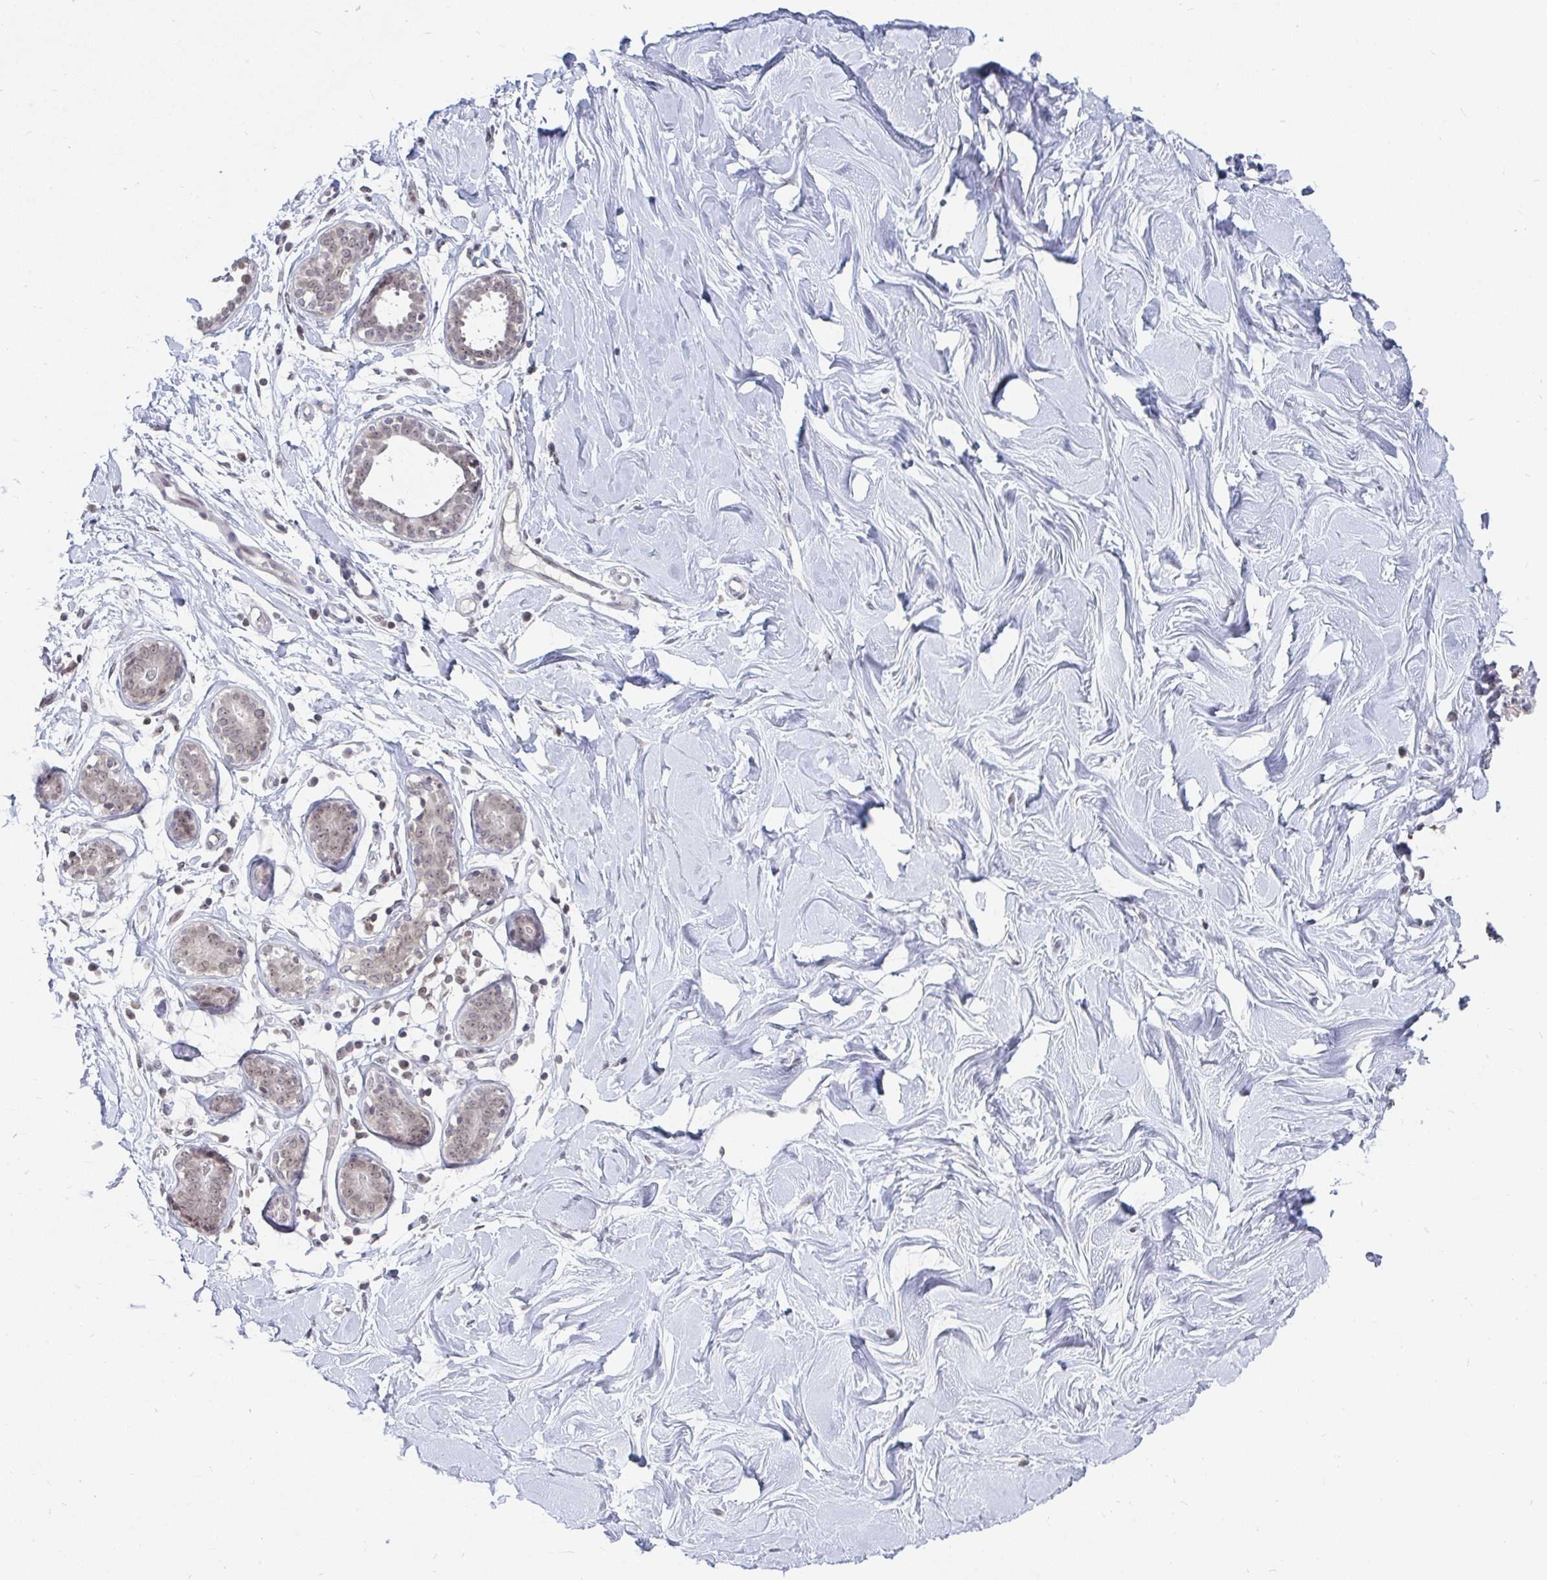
{"staining": {"intensity": "negative", "quantity": "none", "location": "none"}, "tissue": "breast", "cell_type": "Adipocytes", "image_type": "normal", "snomed": [{"axis": "morphology", "description": "Normal tissue, NOS"}, {"axis": "topography", "description": "Breast"}], "caption": "Immunohistochemistry (IHC) histopathology image of benign breast stained for a protein (brown), which shows no expression in adipocytes. (Immunohistochemistry, brightfield microscopy, high magnification).", "gene": "TRIP12", "patient": {"sex": "female", "age": 27}}